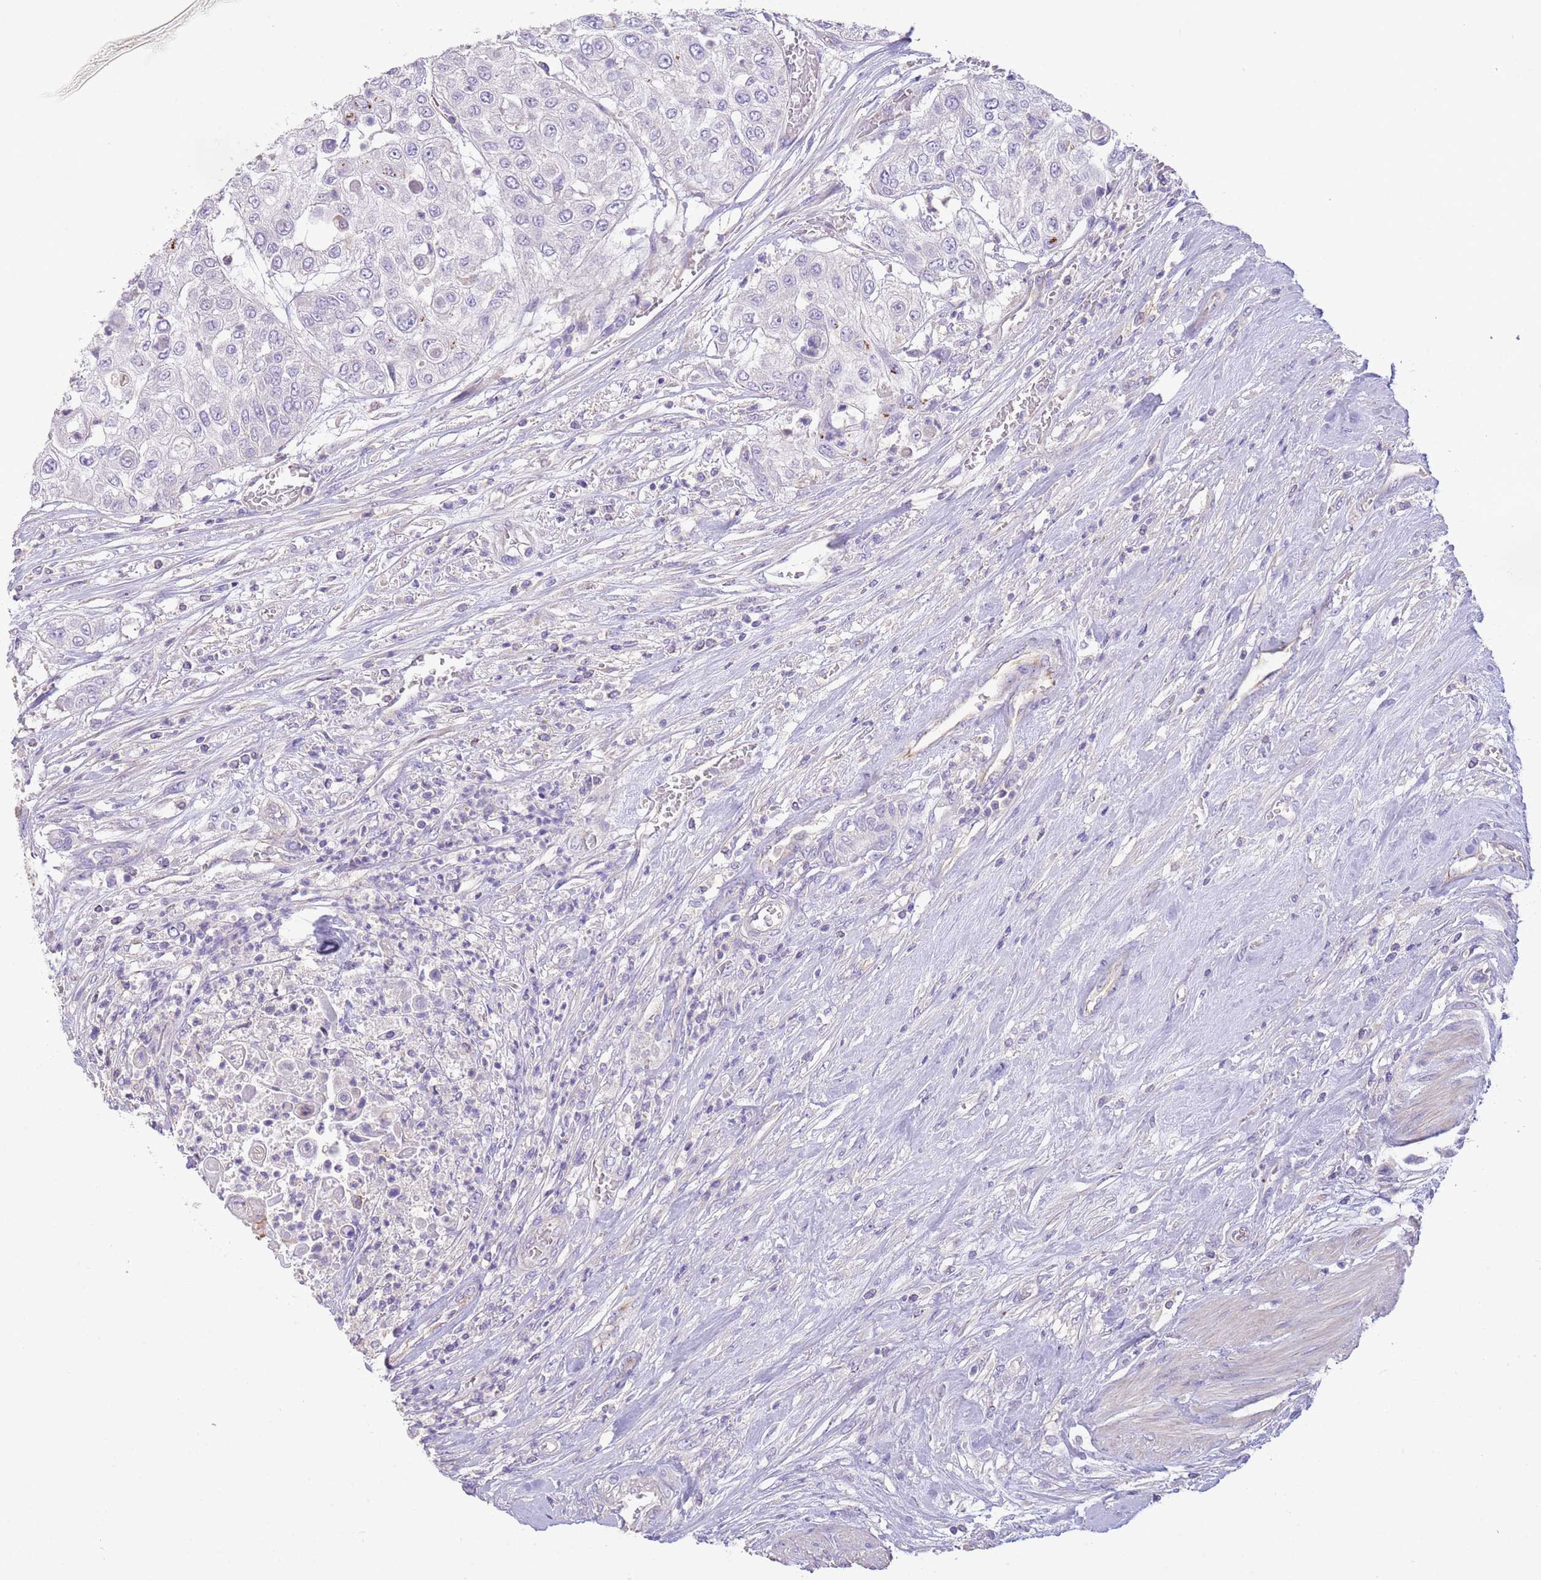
{"staining": {"intensity": "negative", "quantity": "none", "location": "none"}, "tissue": "urothelial cancer", "cell_type": "Tumor cells", "image_type": "cancer", "snomed": [{"axis": "morphology", "description": "Urothelial carcinoma, High grade"}, {"axis": "topography", "description": "Urinary bladder"}], "caption": "Tumor cells are negative for brown protein staining in urothelial cancer. The staining was performed using DAB to visualize the protein expression in brown, while the nuclei were stained in blue with hematoxylin (Magnification: 20x).", "gene": "SFTPA1", "patient": {"sex": "female", "age": 79}}